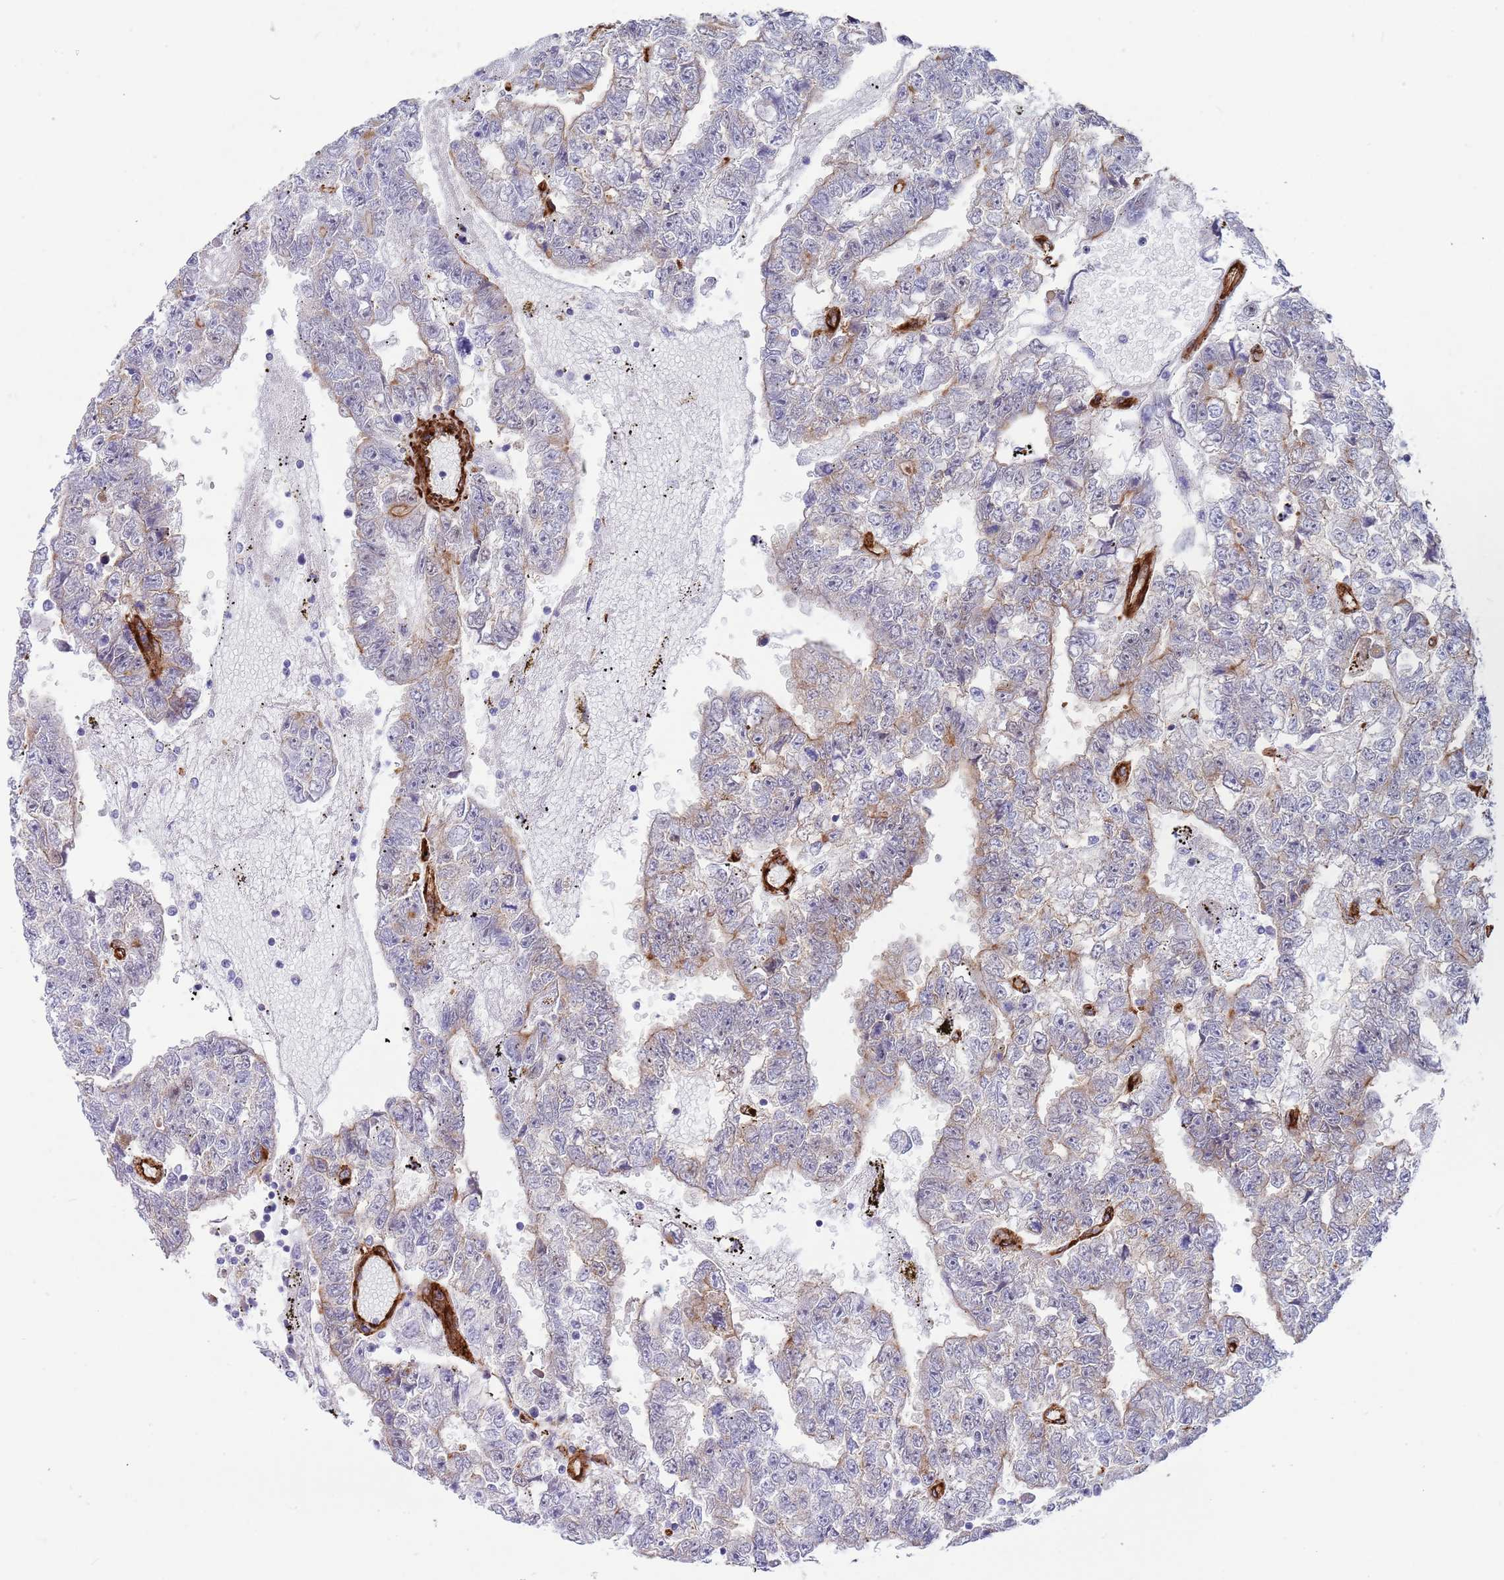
{"staining": {"intensity": "weak", "quantity": "25%-75%", "location": "cytoplasmic/membranous"}, "tissue": "testis cancer", "cell_type": "Tumor cells", "image_type": "cancer", "snomed": [{"axis": "morphology", "description": "Carcinoma, Embryonal, NOS"}, {"axis": "topography", "description": "Testis"}], "caption": "Immunohistochemistry (IHC) of human embryonal carcinoma (testis) exhibits low levels of weak cytoplasmic/membranous expression in about 25%-75% of tumor cells. (IHC, brightfield microscopy, high magnification).", "gene": "CAV2", "patient": {"sex": "male", "age": 25}}